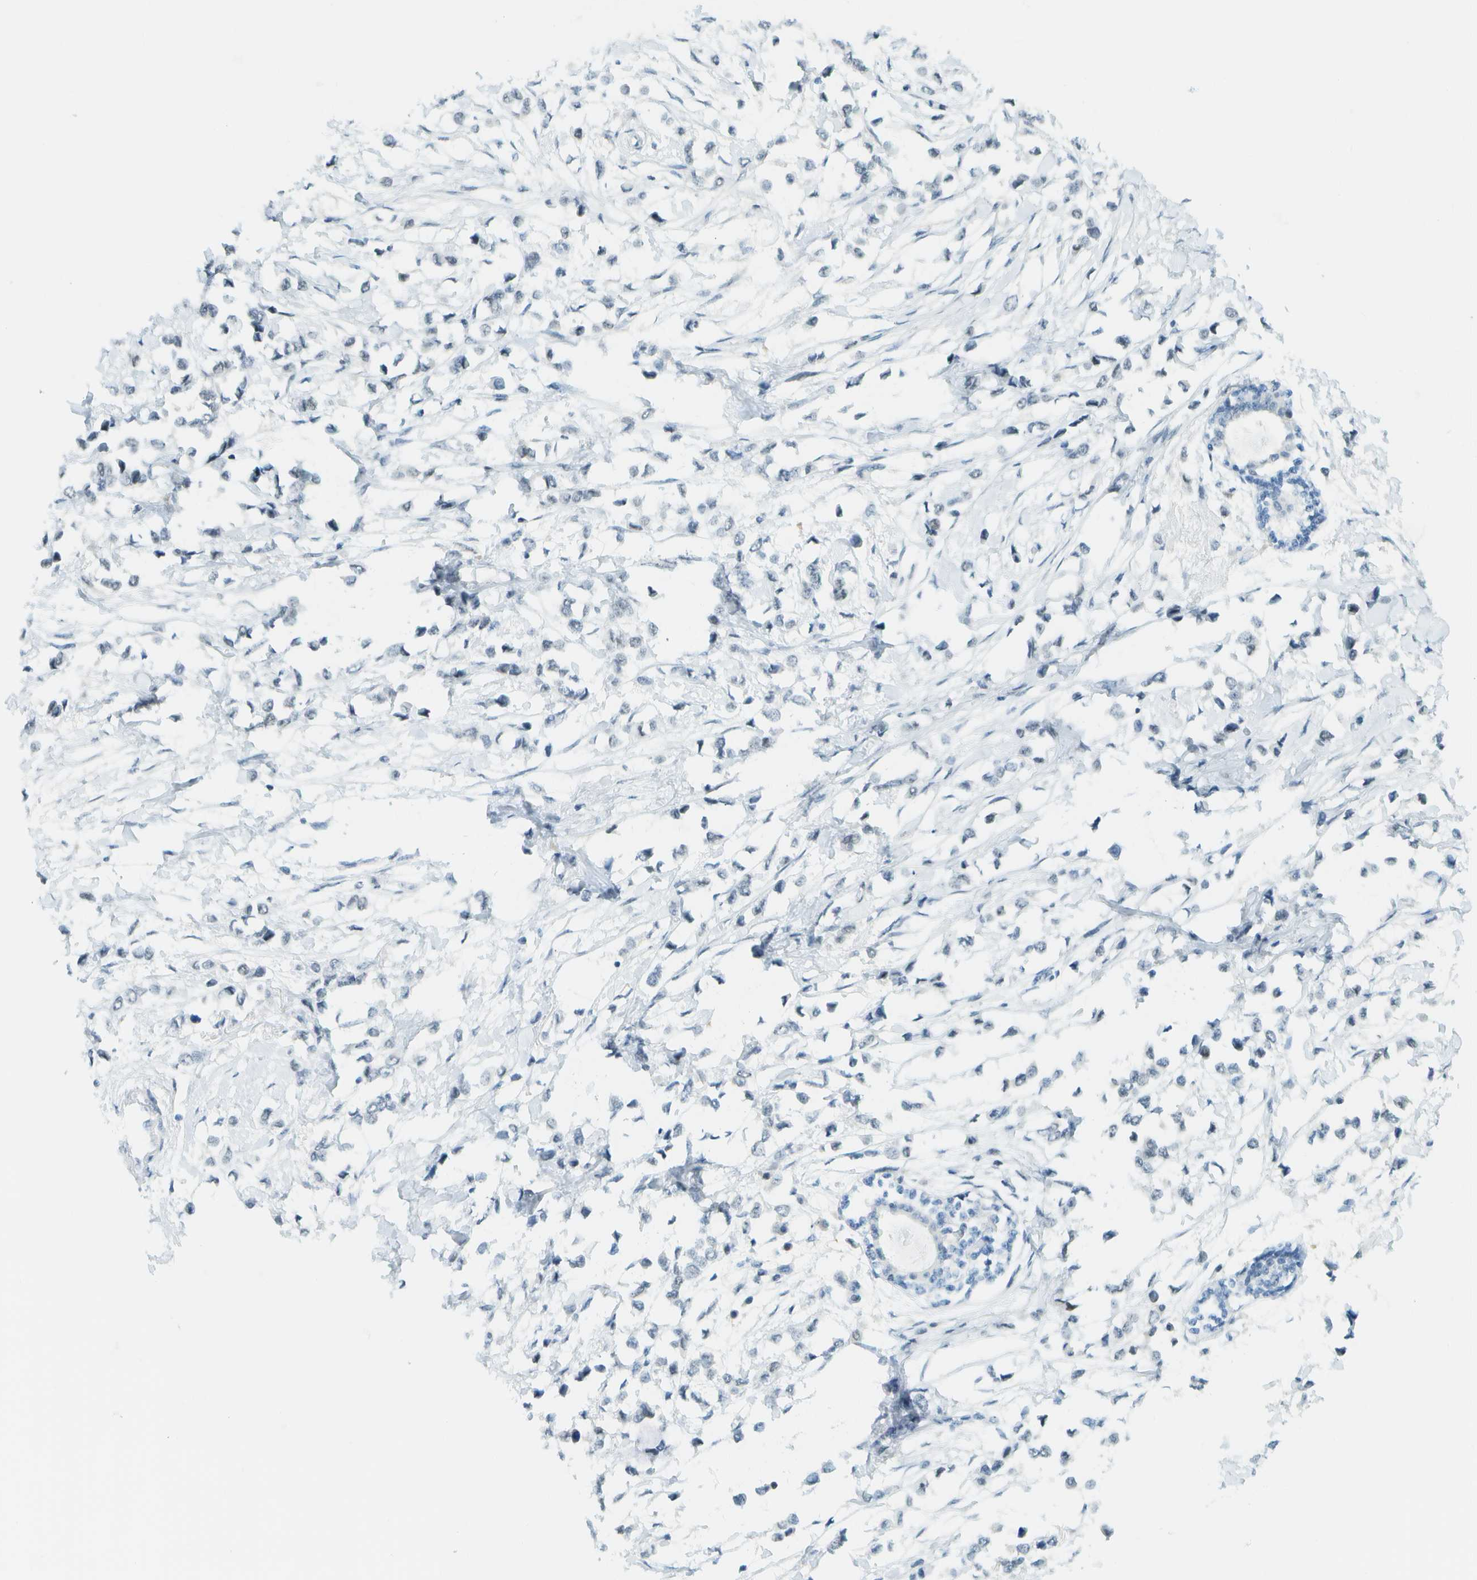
{"staining": {"intensity": "negative", "quantity": "none", "location": "none"}, "tissue": "breast cancer", "cell_type": "Tumor cells", "image_type": "cancer", "snomed": [{"axis": "morphology", "description": "Lobular carcinoma"}, {"axis": "topography", "description": "Breast"}], "caption": "Image shows no protein positivity in tumor cells of breast lobular carcinoma tissue.", "gene": "NEK11", "patient": {"sex": "female", "age": 51}}